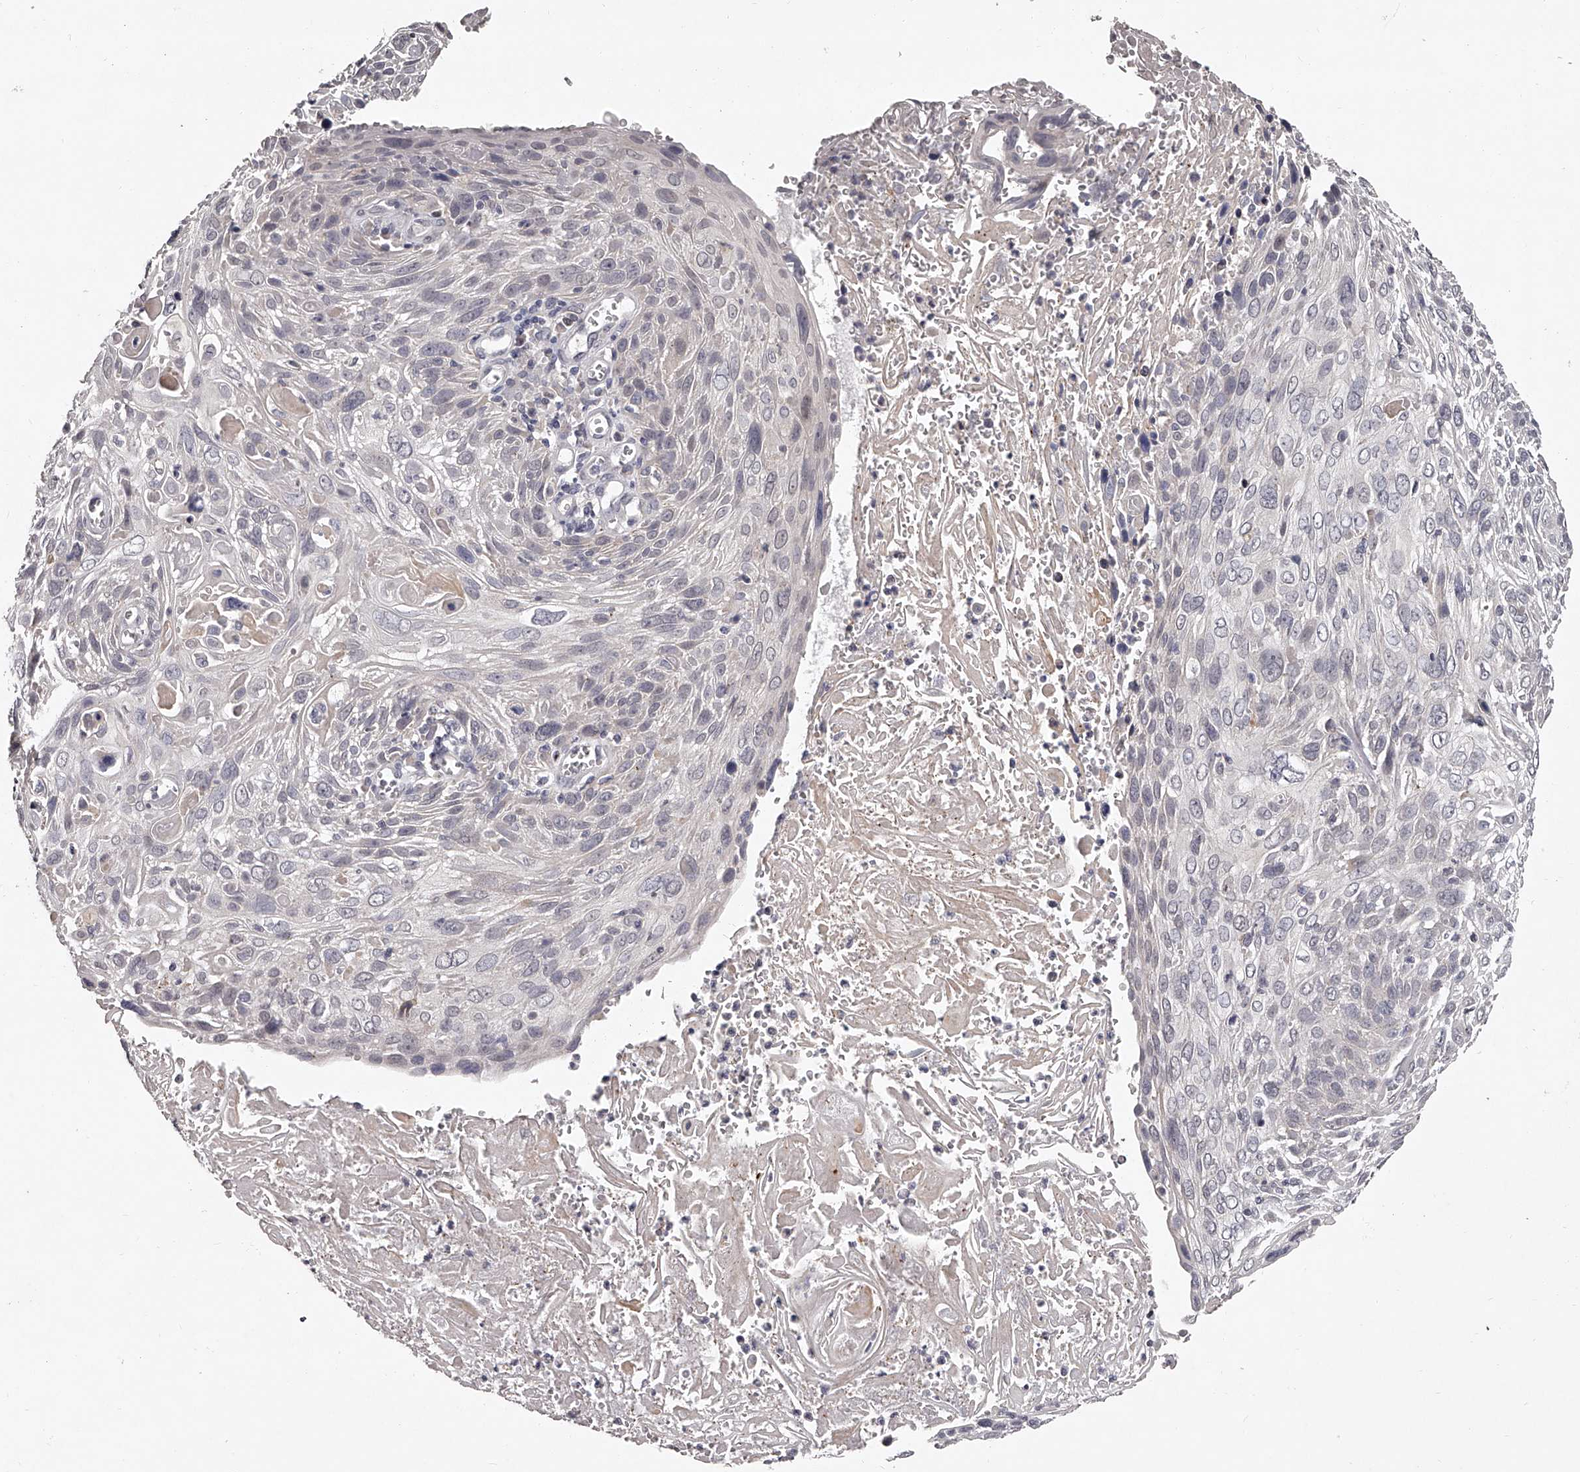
{"staining": {"intensity": "negative", "quantity": "none", "location": "none"}, "tissue": "cervical cancer", "cell_type": "Tumor cells", "image_type": "cancer", "snomed": [{"axis": "morphology", "description": "Squamous cell carcinoma, NOS"}, {"axis": "topography", "description": "Cervix"}], "caption": "Cervical cancer (squamous cell carcinoma) stained for a protein using IHC exhibits no staining tumor cells.", "gene": "NT5DC1", "patient": {"sex": "female", "age": 51}}